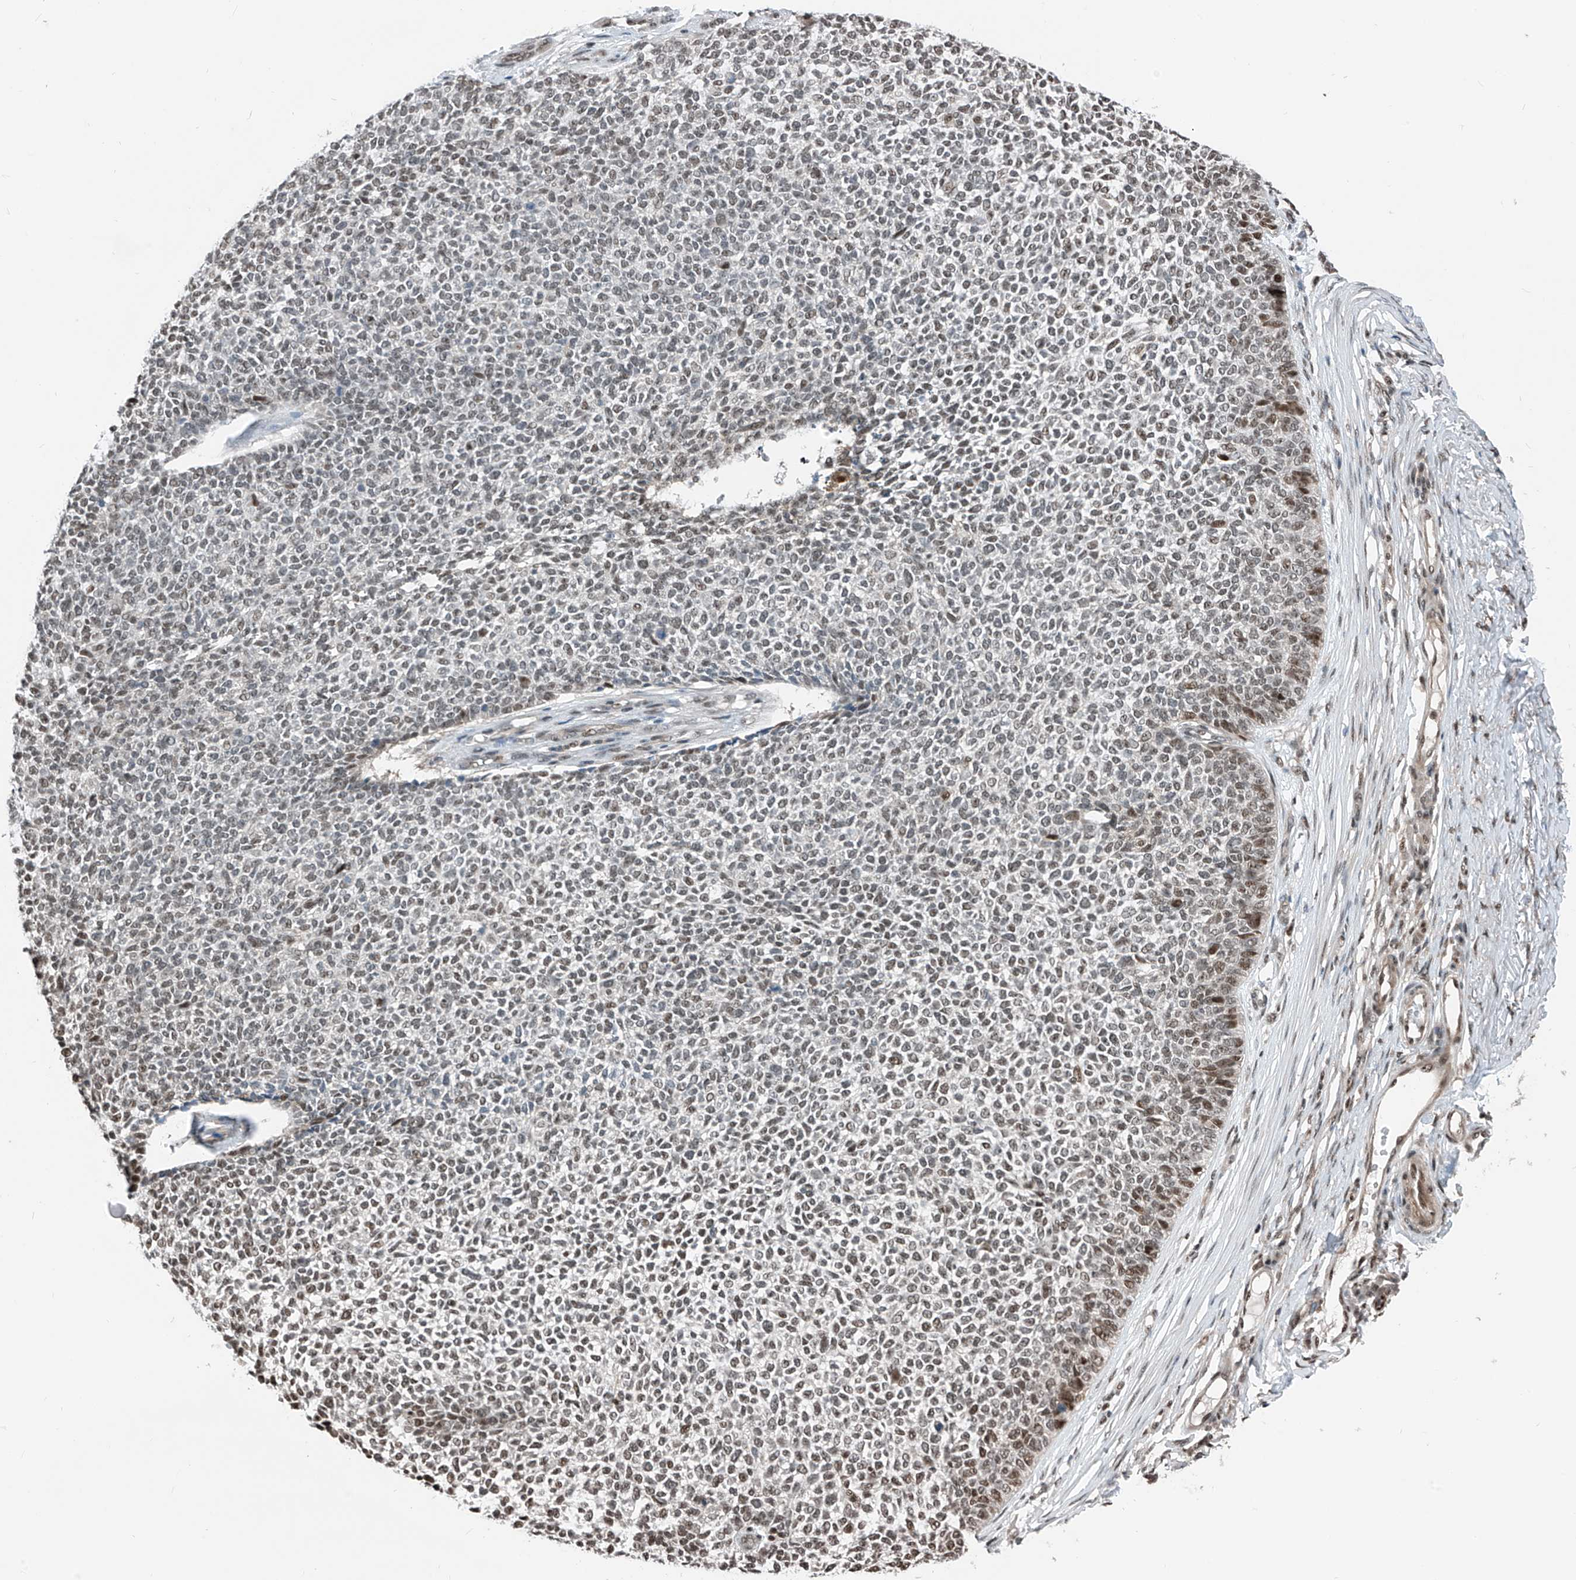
{"staining": {"intensity": "moderate", "quantity": "25%-75%", "location": "nuclear"}, "tissue": "skin cancer", "cell_type": "Tumor cells", "image_type": "cancer", "snomed": [{"axis": "morphology", "description": "Basal cell carcinoma"}, {"axis": "topography", "description": "Skin"}], "caption": "Brown immunohistochemical staining in skin cancer displays moderate nuclear expression in approximately 25%-75% of tumor cells.", "gene": "RBP7", "patient": {"sex": "female", "age": 84}}